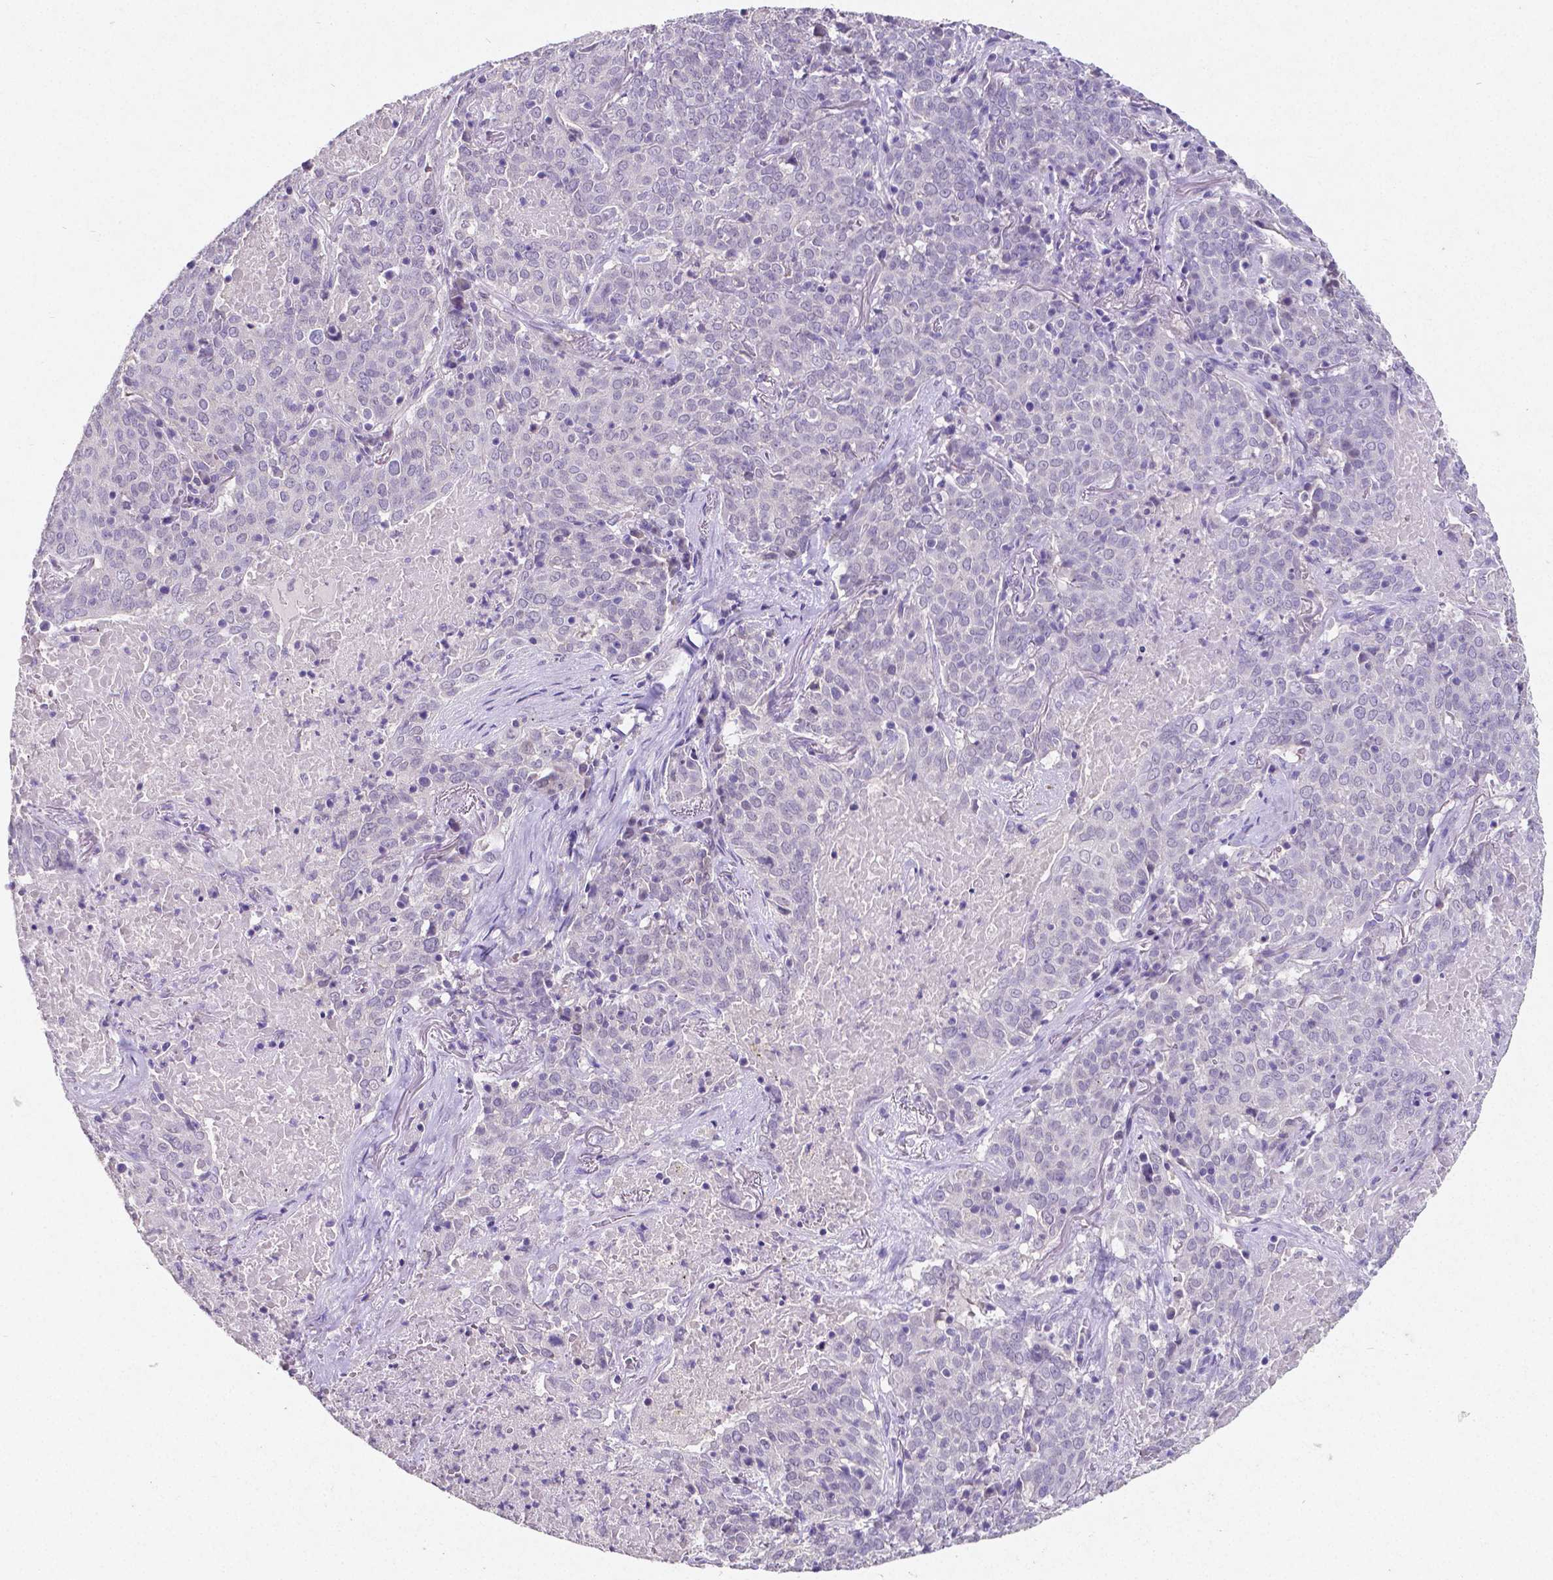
{"staining": {"intensity": "negative", "quantity": "none", "location": "none"}, "tissue": "lung cancer", "cell_type": "Tumor cells", "image_type": "cancer", "snomed": [{"axis": "morphology", "description": "Squamous cell carcinoma, NOS"}, {"axis": "topography", "description": "Lung"}], "caption": "Immunohistochemistry (IHC) photomicrograph of neoplastic tissue: human lung cancer (squamous cell carcinoma) stained with DAB (3,3'-diaminobenzidine) demonstrates no significant protein staining in tumor cells.", "gene": "SATB2", "patient": {"sex": "male", "age": 82}}